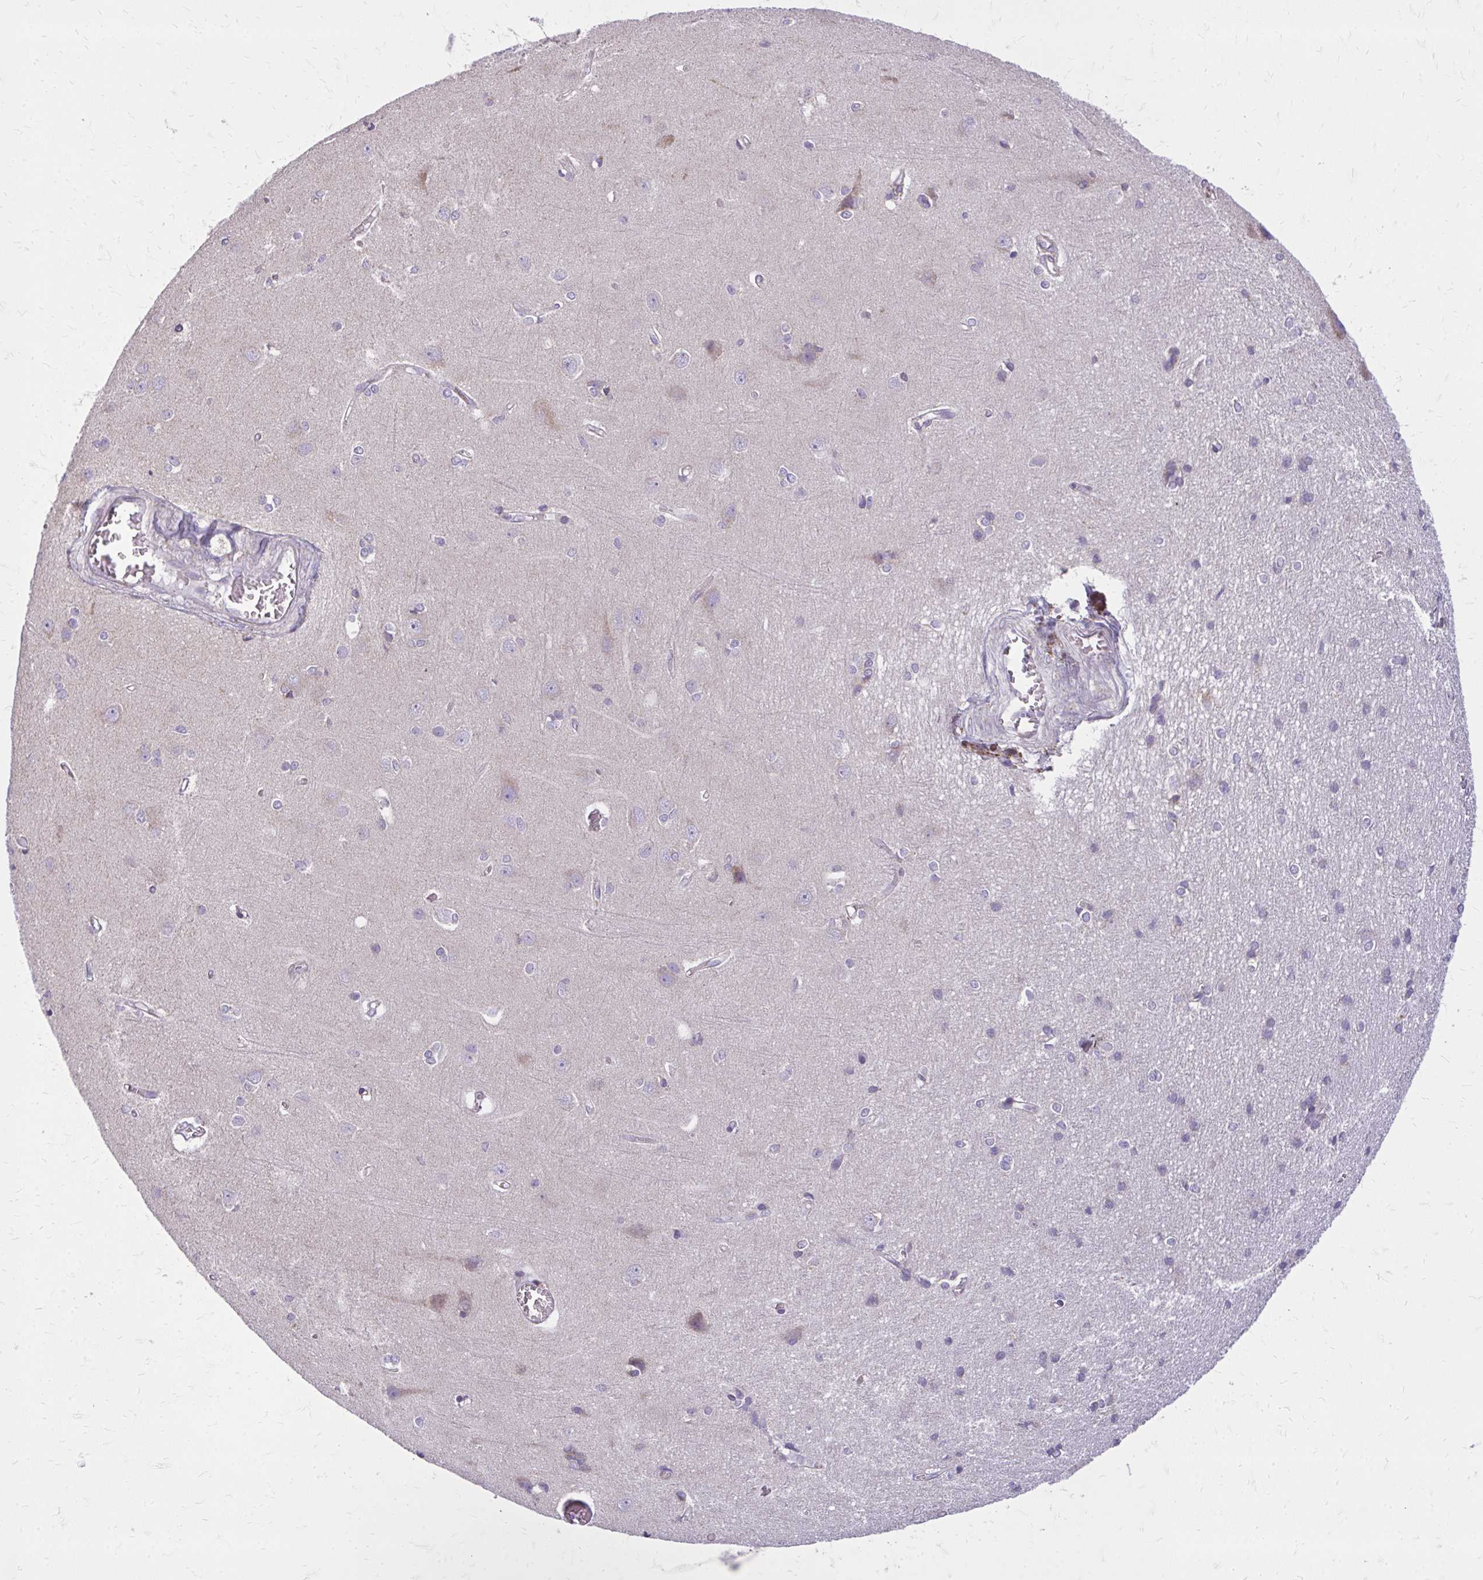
{"staining": {"intensity": "negative", "quantity": "none", "location": "none"}, "tissue": "cerebral cortex", "cell_type": "Endothelial cells", "image_type": "normal", "snomed": [{"axis": "morphology", "description": "Normal tissue, NOS"}, {"axis": "topography", "description": "Cerebral cortex"}], "caption": "This is an immunohistochemistry image of normal cerebral cortex. There is no staining in endothelial cells.", "gene": "IFIT1", "patient": {"sex": "male", "age": 37}}